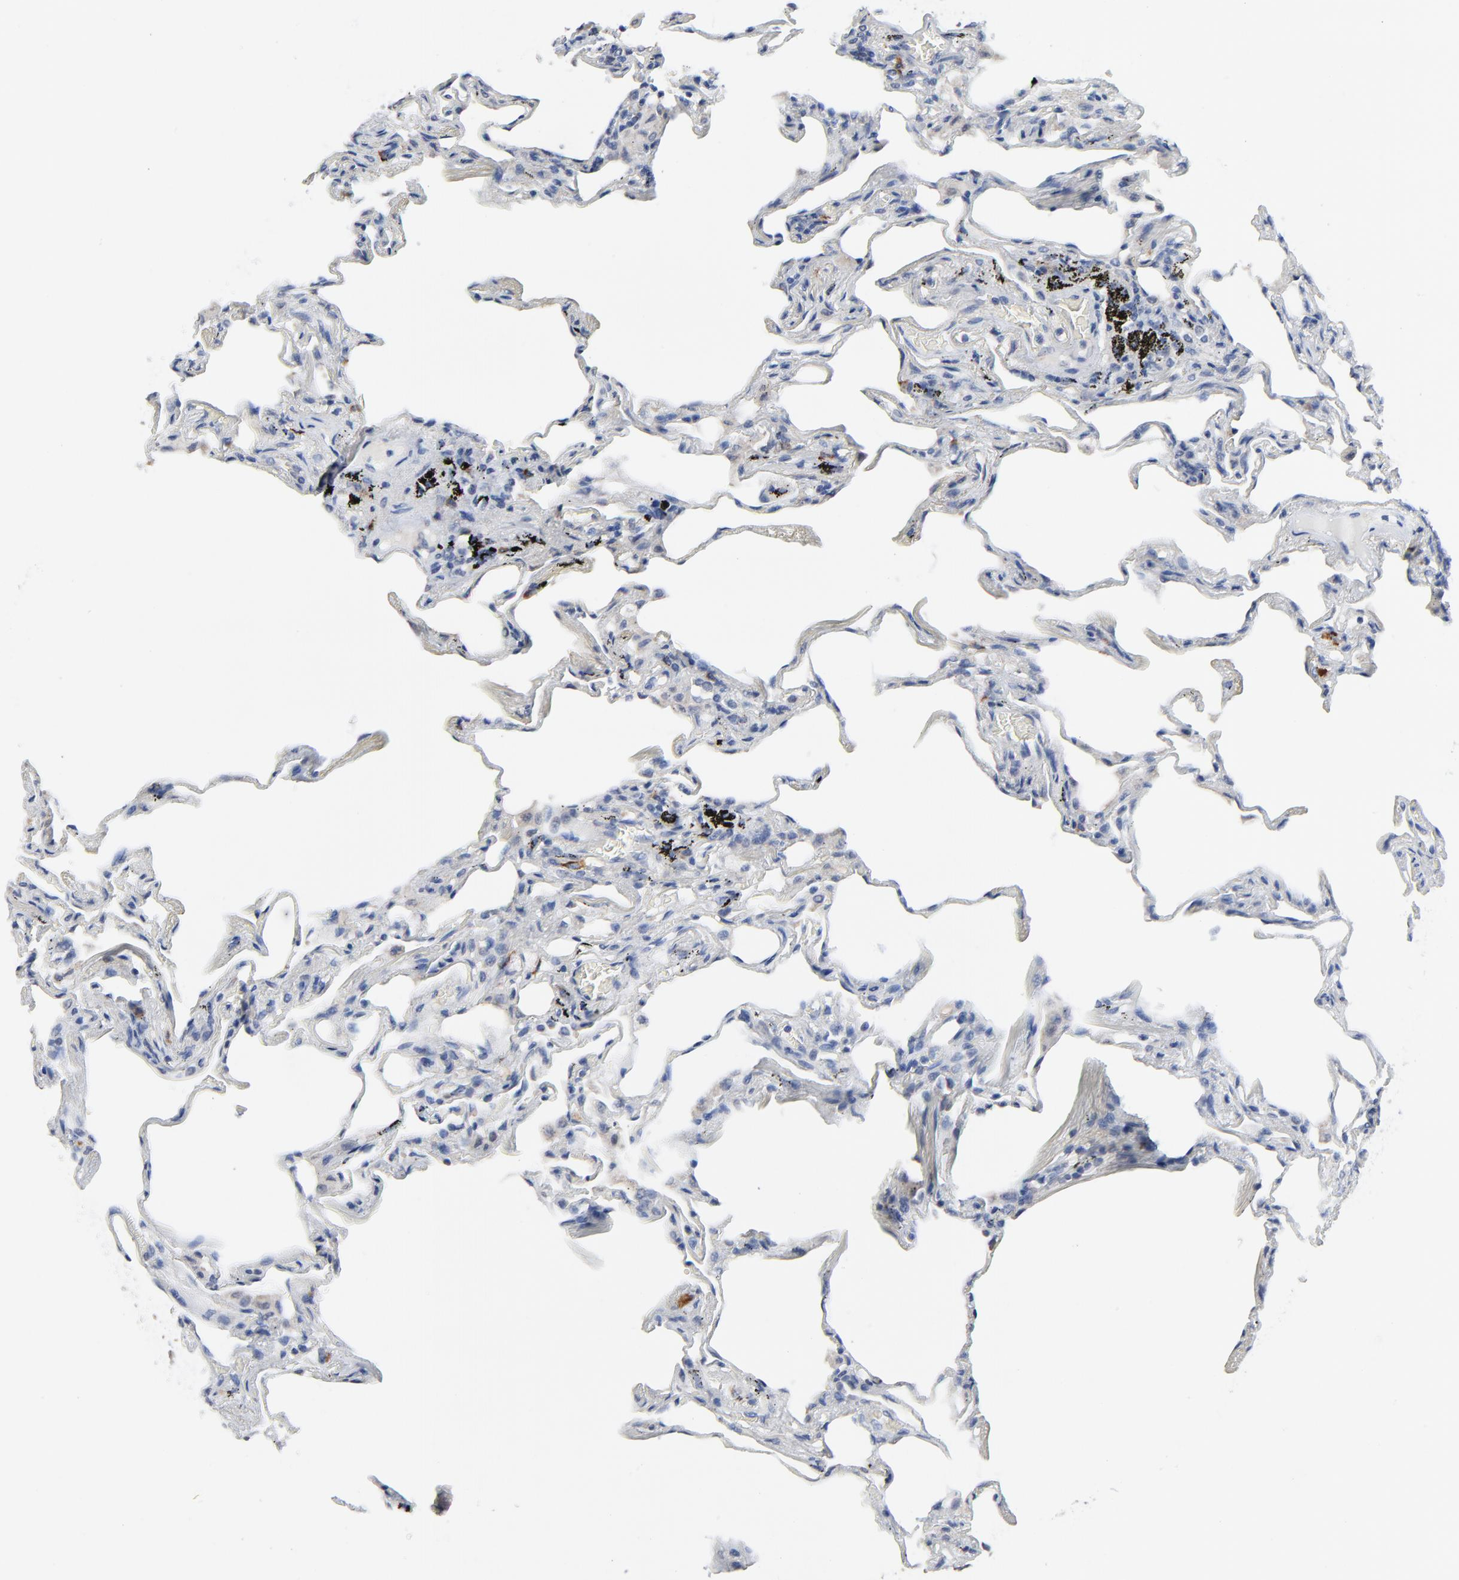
{"staining": {"intensity": "negative", "quantity": "none", "location": "none"}, "tissue": "lung", "cell_type": "Alveolar cells", "image_type": "normal", "snomed": [{"axis": "morphology", "description": "Normal tissue, NOS"}, {"axis": "morphology", "description": "Inflammation, NOS"}, {"axis": "topography", "description": "Lung"}], "caption": "Protein analysis of unremarkable lung demonstrates no significant staining in alveolar cells. (Stains: DAB immunohistochemistry (IHC) with hematoxylin counter stain, Microscopy: brightfield microscopy at high magnification).", "gene": "FBXL5", "patient": {"sex": "male", "age": 69}}